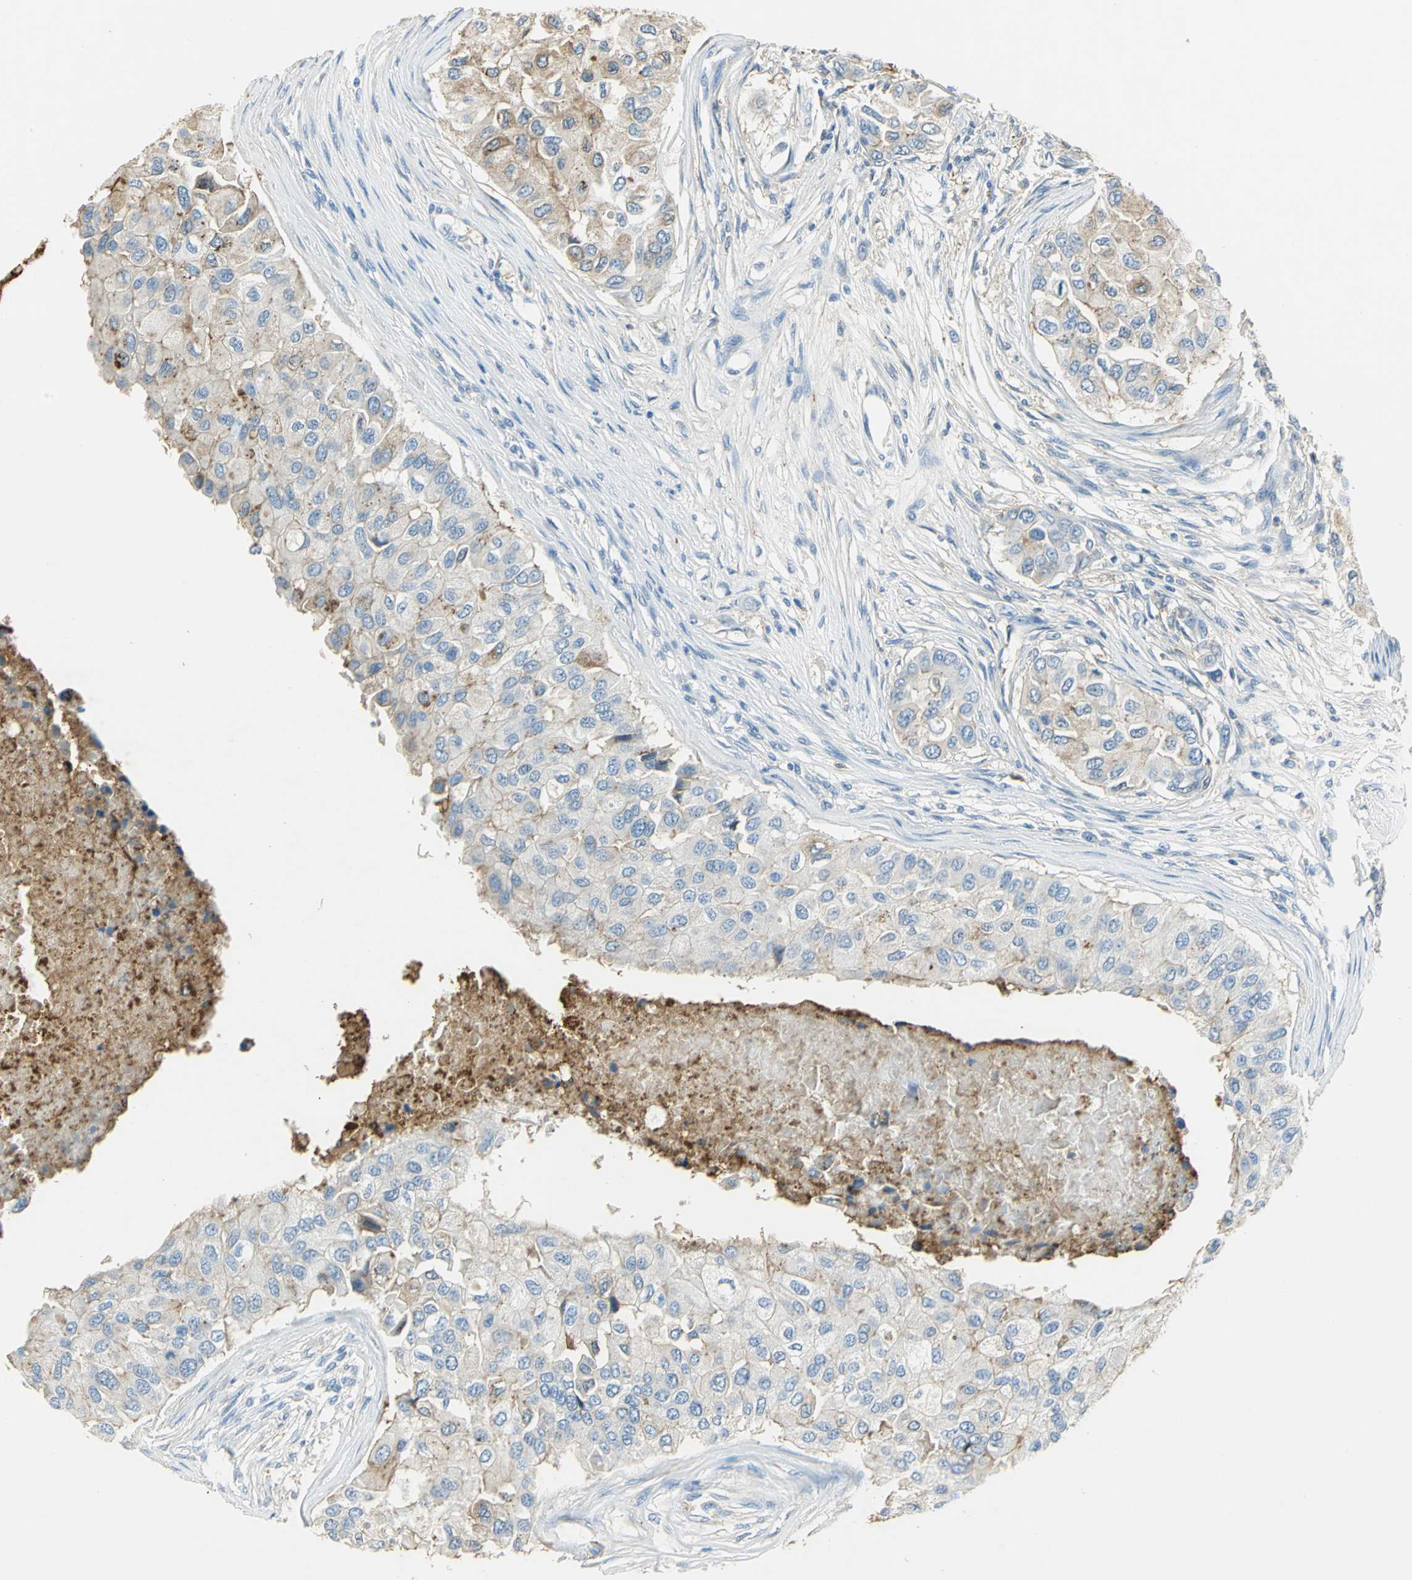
{"staining": {"intensity": "weak", "quantity": "25%-75%", "location": "cytoplasmic/membranous"}, "tissue": "breast cancer", "cell_type": "Tumor cells", "image_type": "cancer", "snomed": [{"axis": "morphology", "description": "Normal tissue, NOS"}, {"axis": "morphology", "description": "Duct carcinoma"}, {"axis": "topography", "description": "Breast"}], "caption": "Tumor cells exhibit low levels of weak cytoplasmic/membranous staining in approximately 25%-75% of cells in human breast cancer (infiltrating ductal carcinoma).", "gene": "ANXA4", "patient": {"sex": "female", "age": 49}}